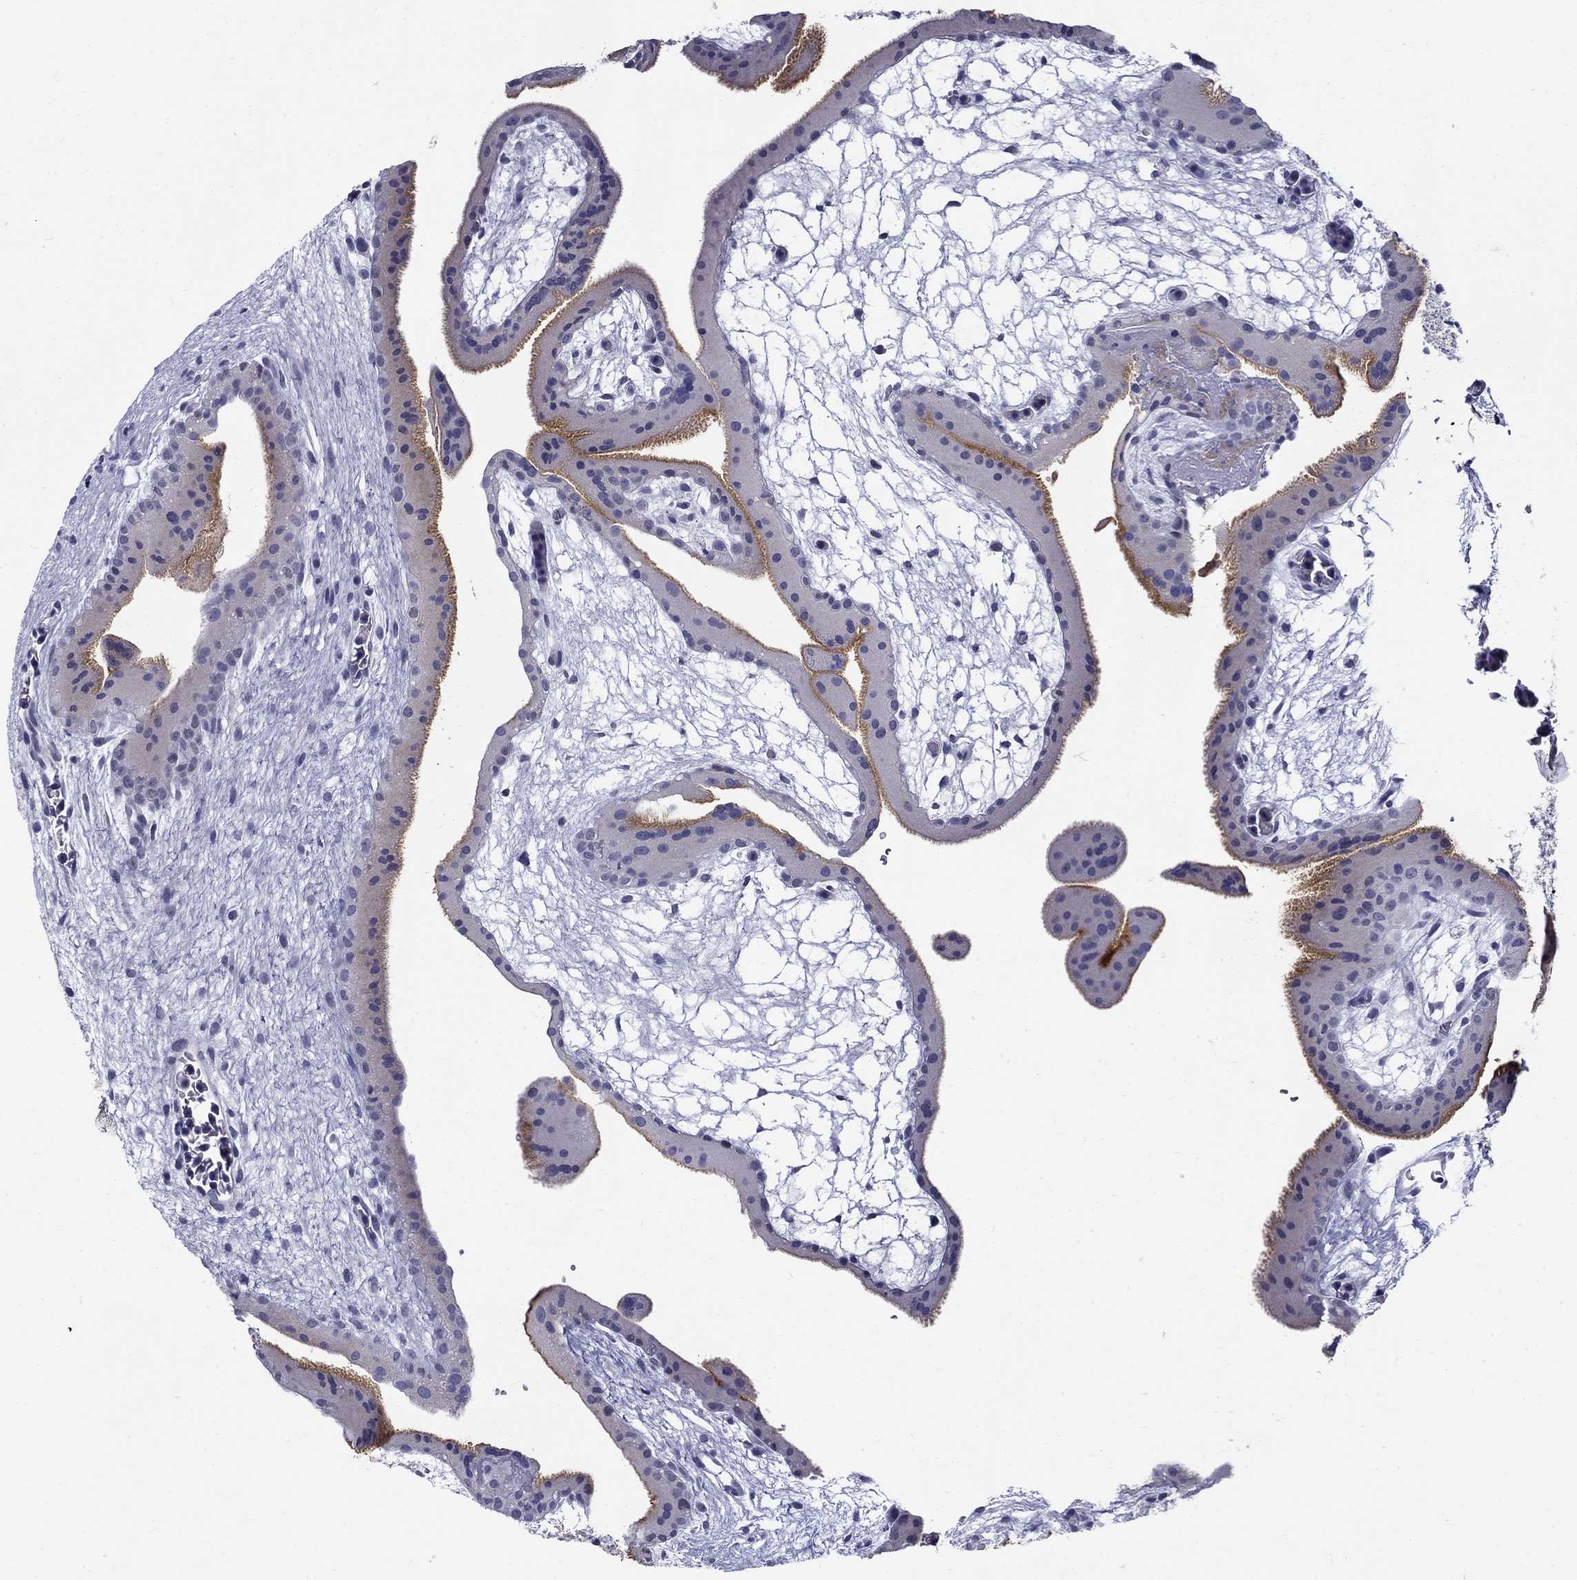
{"staining": {"intensity": "negative", "quantity": "none", "location": "none"}, "tissue": "placenta", "cell_type": "Decidual cells", "image_type": "normal", "snomed": [{"axis": "morphology", "description": "Normal tissue, NOS"}, {"axis": "topography", "description": "Placenta"}], "caption": "DAB immunohistochemical staining of normal human placenta exhibits no significant staining in decidual cells.", "gene": "C4orf19", "patient": {"sex": "female", "age": 19}}